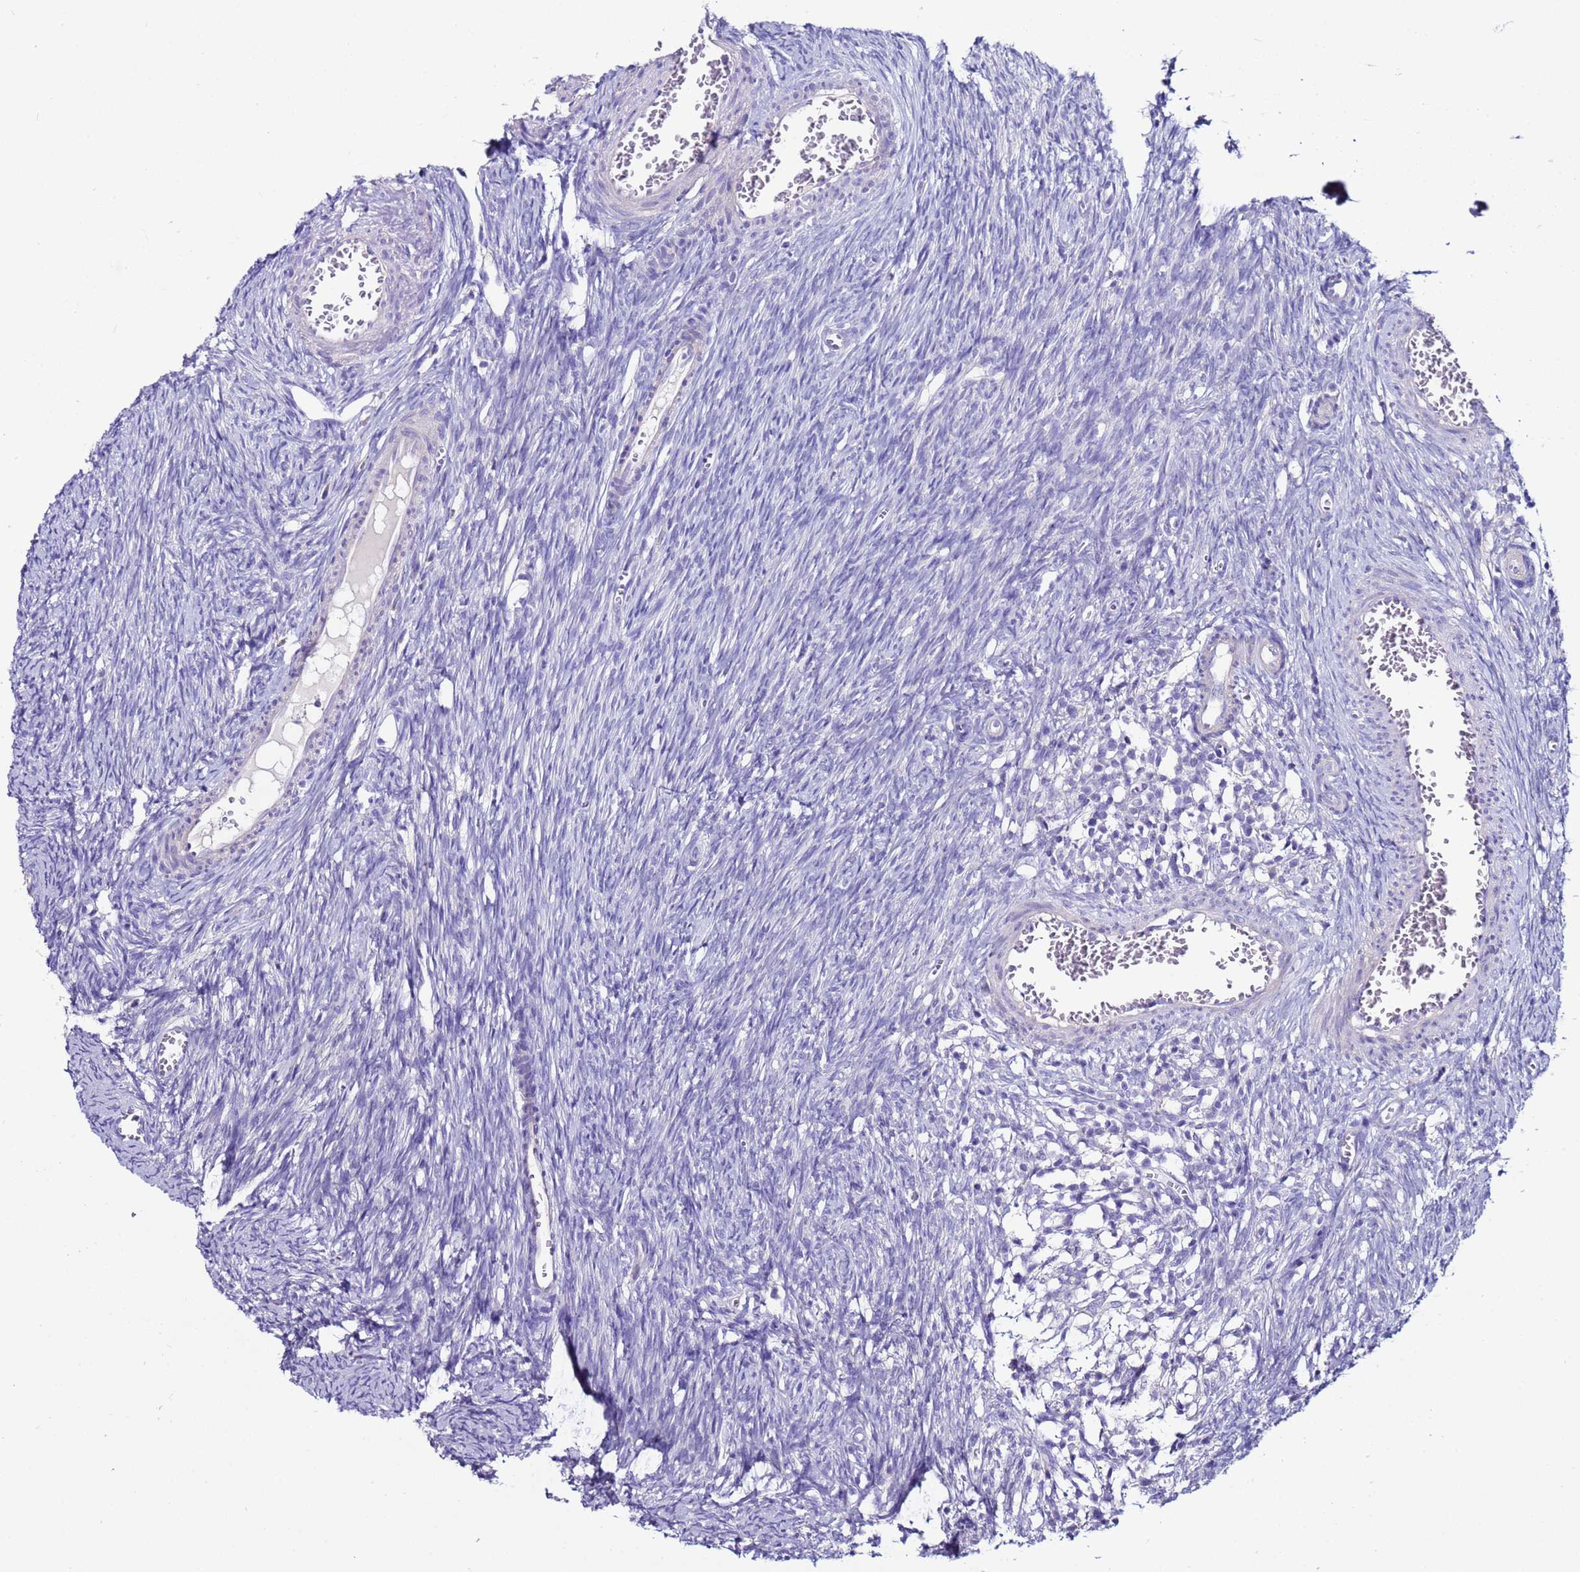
{"staining": {"intensity": "strong", "quantity": ">75%", "location": "cytoplasmic/membranous"}, "tissue": "ovary", "cell_type": "Follicle cells", "image_type": "normal", "snomed": [{"axis": "morphology", "description": "Normal tissue, NOS"}, {"axis": "topography", "description": "Ovary"}], "caption": "Protein expression analysis of unremarkable ovary exhibits strong cytoplasmic/membranous expression in approximately >75% of follicle cells. (DAB = brown stain, brightfield microscopy at high magnification).", "gene": "MYBPC3", "patient": {"sex": "female", "age": 44}}